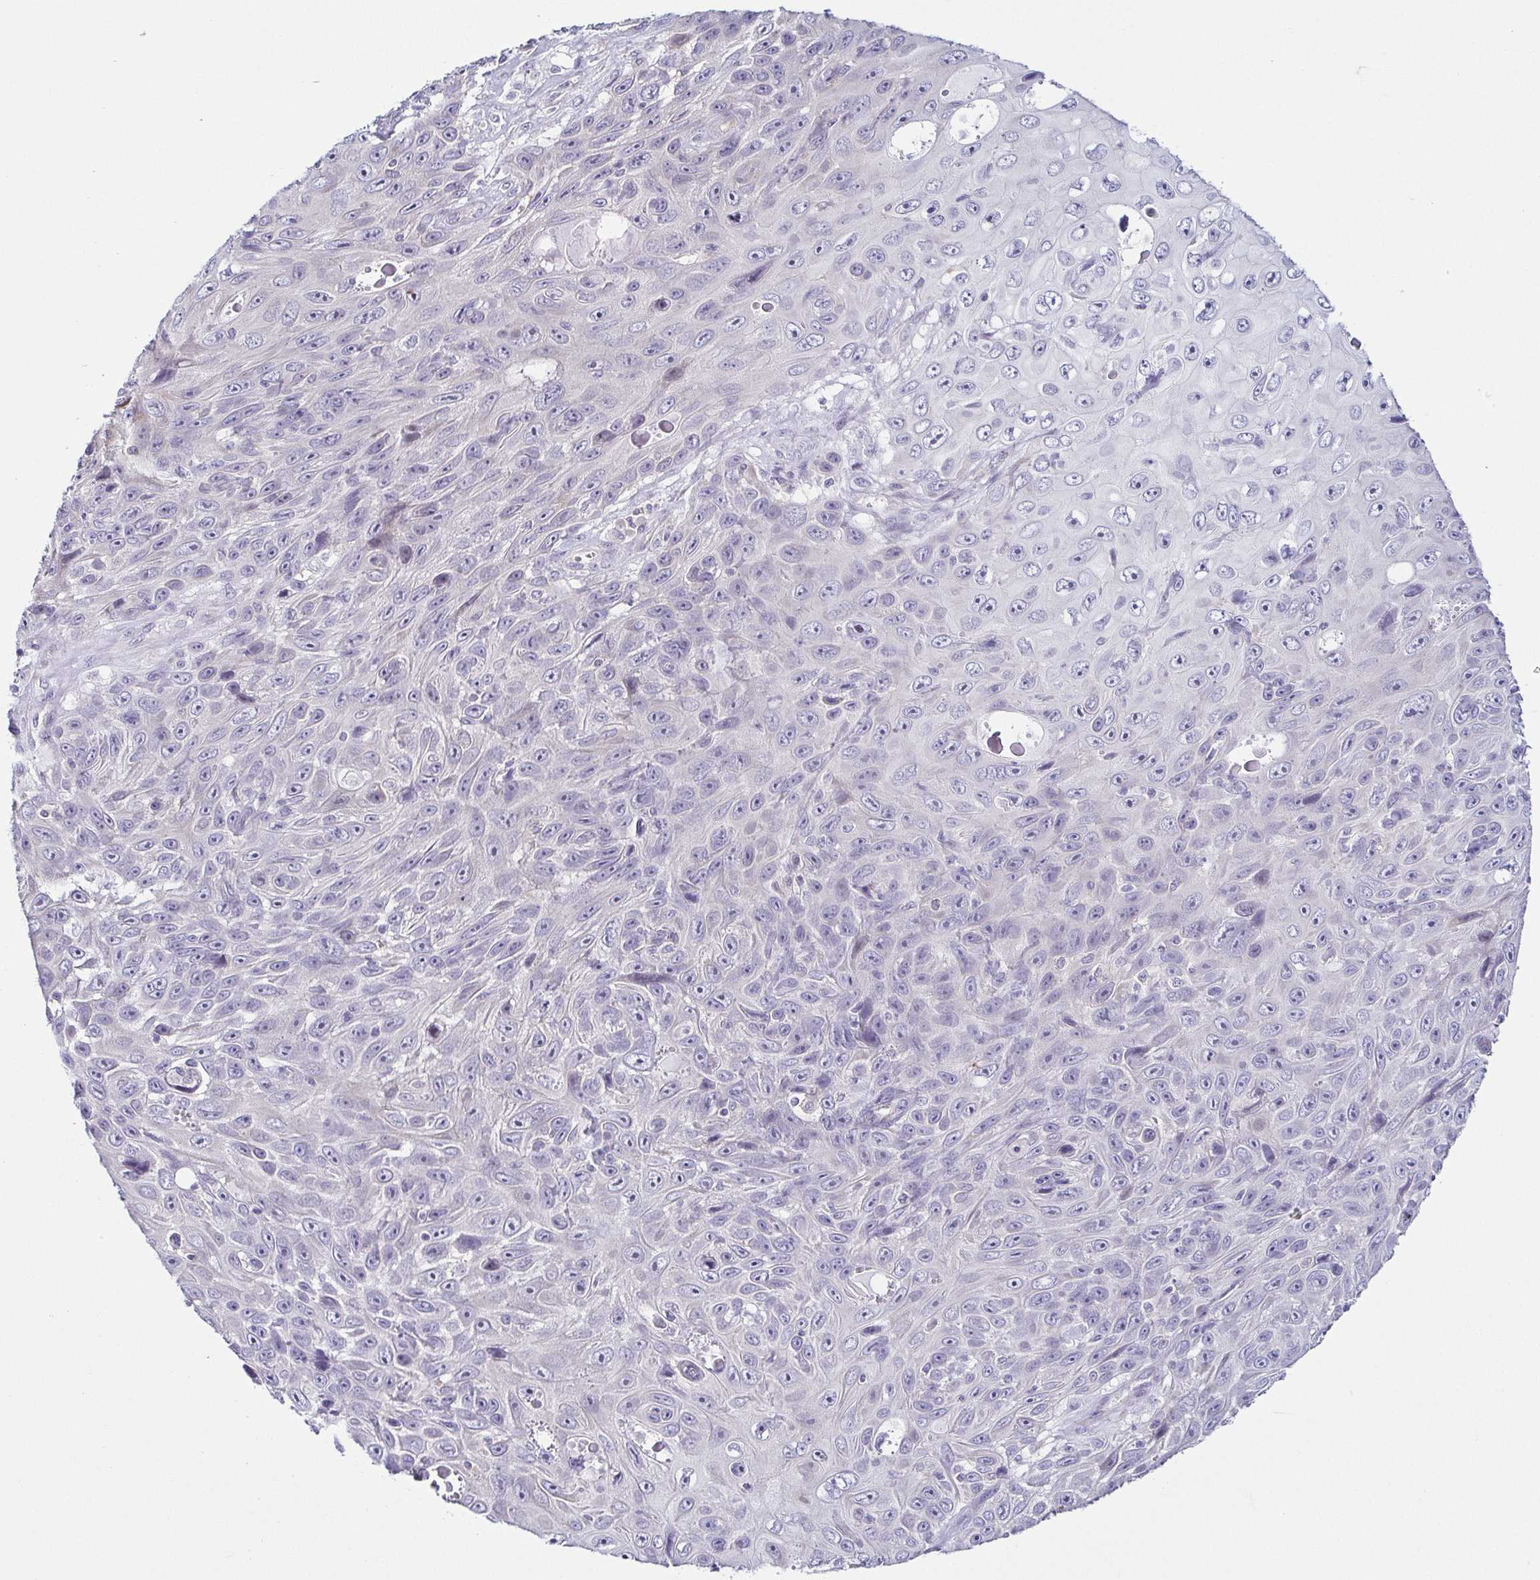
{"staining": {"intensity": "negative", "quantity": "none", "location": "none"}, "tissue": "skin cancer", "cell_type": "Tumor cells", "image_type": "cancer", "snomed": [{"axis": "morphology", "description": "Squamous cell carcinoma, NOS"}, {"axis": "topography", "description": "Skin"}], "caption": "Immunohistochemistry histopathology image of neoplastic tissue: skin cancer stained with DAB (3,3'-diaminobenzidine) exhibits no significant protein positivity in tumor cells. The staining was performed using DAB (3,3'-diaminobenzidine) to visualize the protein expression in brown, while the nuclei were stained in blue with hematoxylin (Magnification: 20x).", "gene": "FAM162B", "patient": {"sex": "male", "age": 82}}